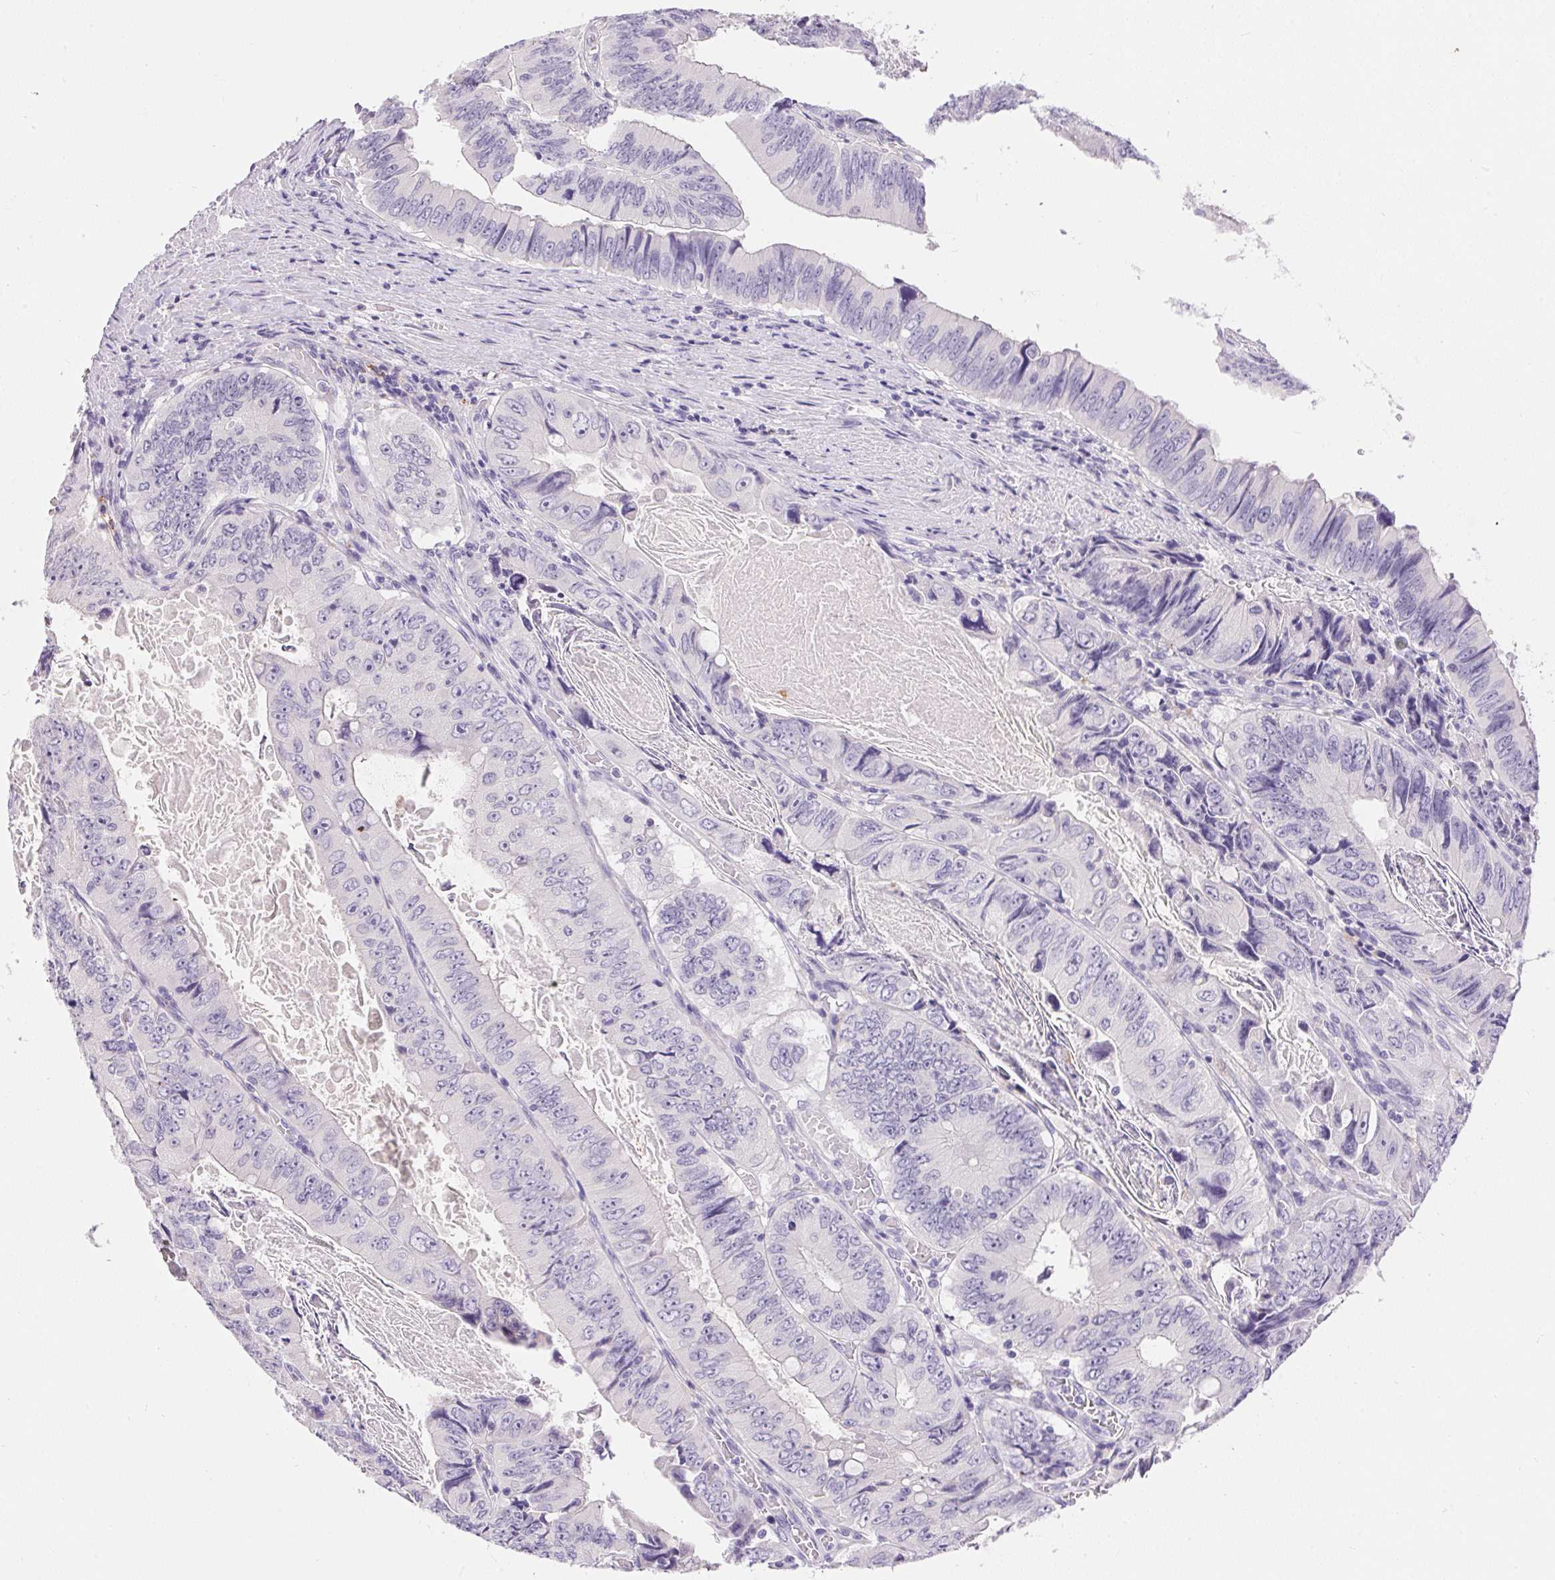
{"staining": {"intensity": "negative", "quantity": "none", "location": "none"}, "tissue": "colorectal cancer", "cell_type": "Tumor cells", "image_type": "cancer", "snomed": [{"axis": "morphology", "description": "Adenocarcinoma, NOS"}, {"axis": "topography", "description": "Colon"}], "caption": "IHC of human colorectal cancer demonstrates no staining in tumor cells.", "gene": "PNLIPRP3", "patient": {"sex": "female", "age": 84}}